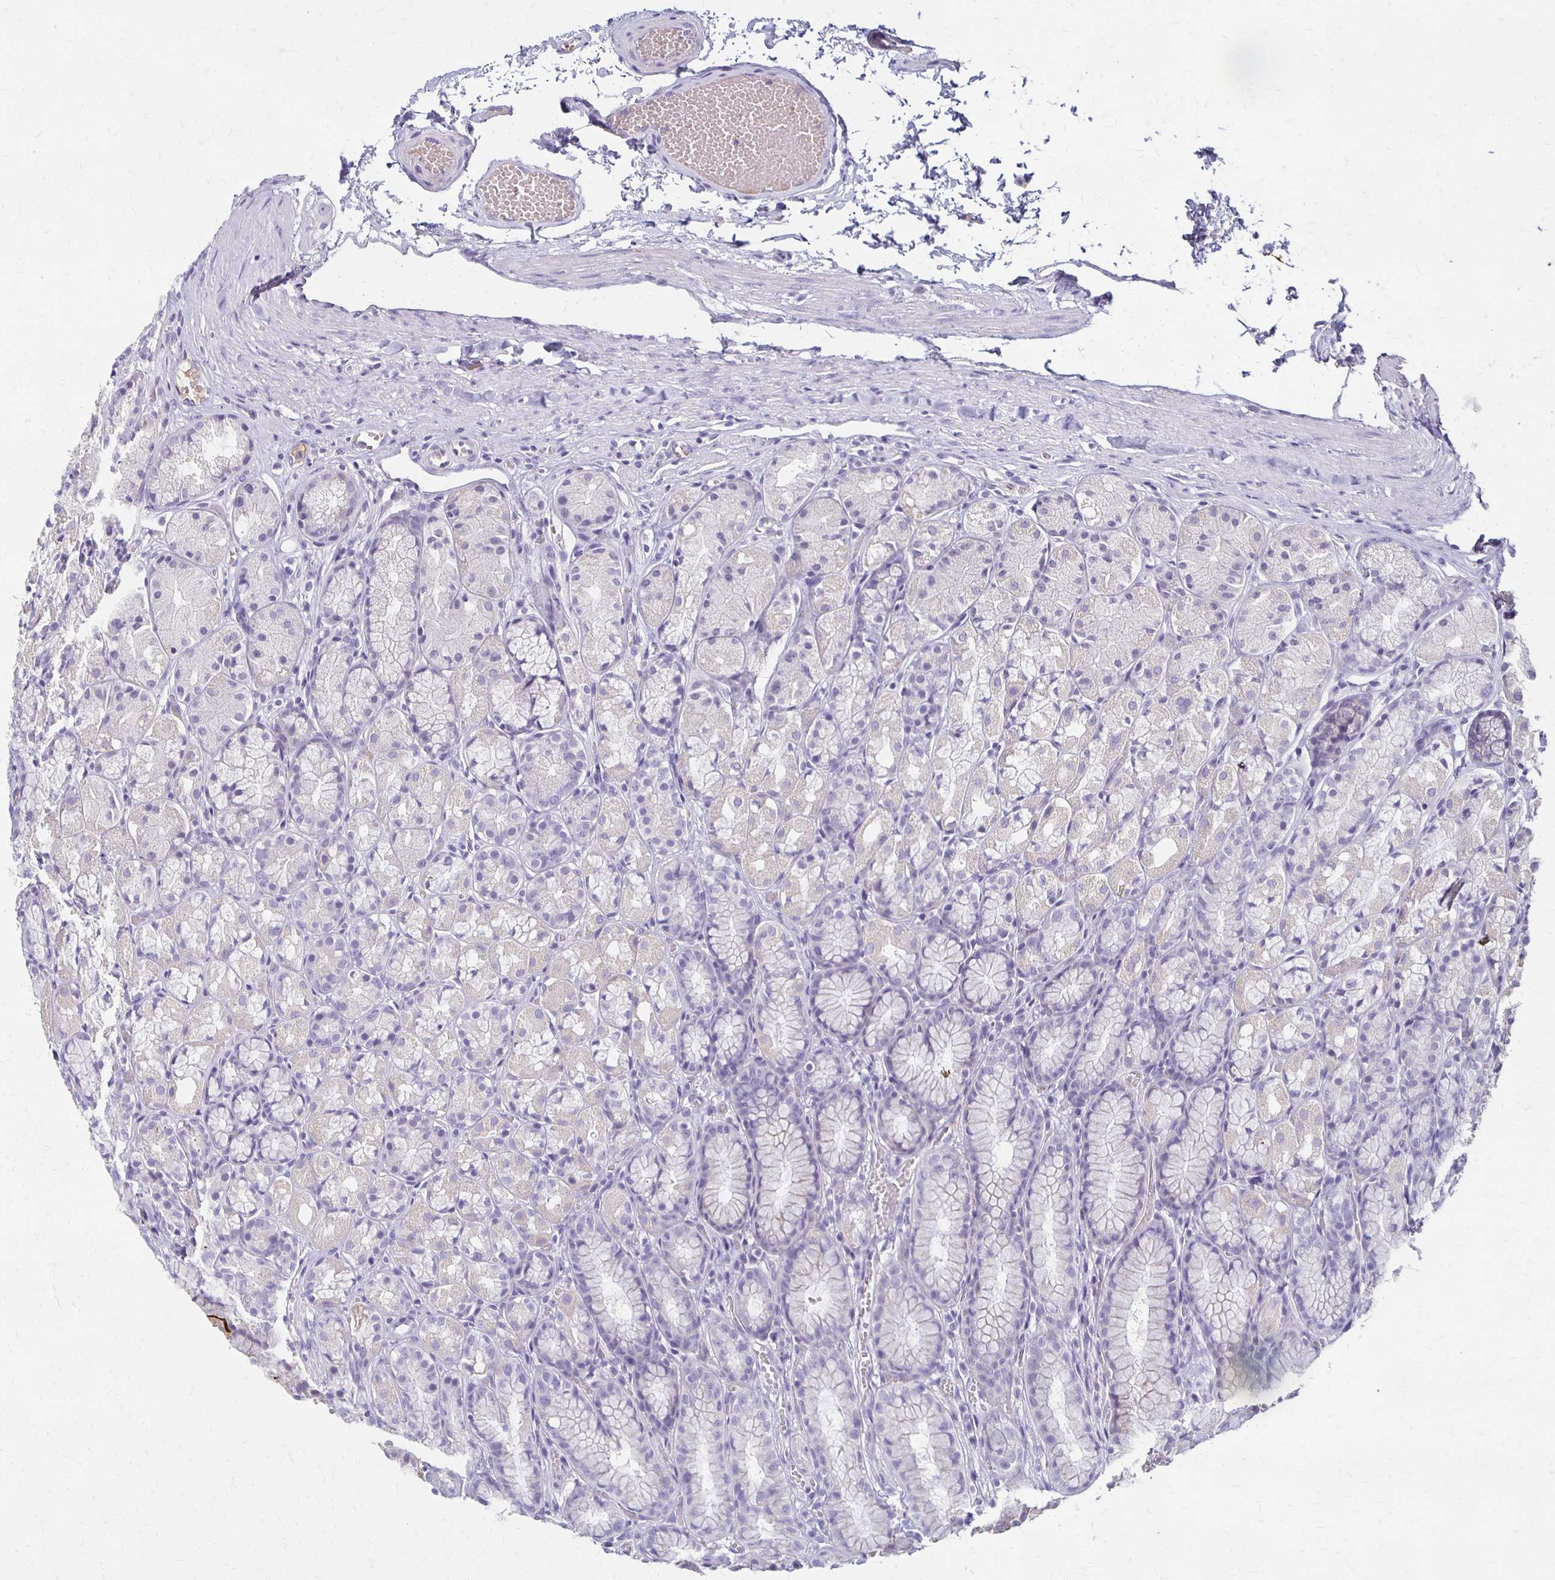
{"staining": {"intensity": "negative", "quantity": "none", "location": "none"}, "tissue": "stomach", "cell_type": "Glandular cells", "image_type": "normal", "snomed": [{"axis": "morphology", "description": "Normal tissue, NOS"}, {"axis": "topography", "description": "Stomach"}], "caption": "Immunohistochemistry (IHC) of unremarkable stomach displays no positivity in glandular cells. (Stains: DAB immunohistochemistry (IHC) with hematoxylin counter stain, Microscopy: brightfield microscopy at high magnification).", "gene": "BBS12", "patient": {"sex": "male", "age": 70}}